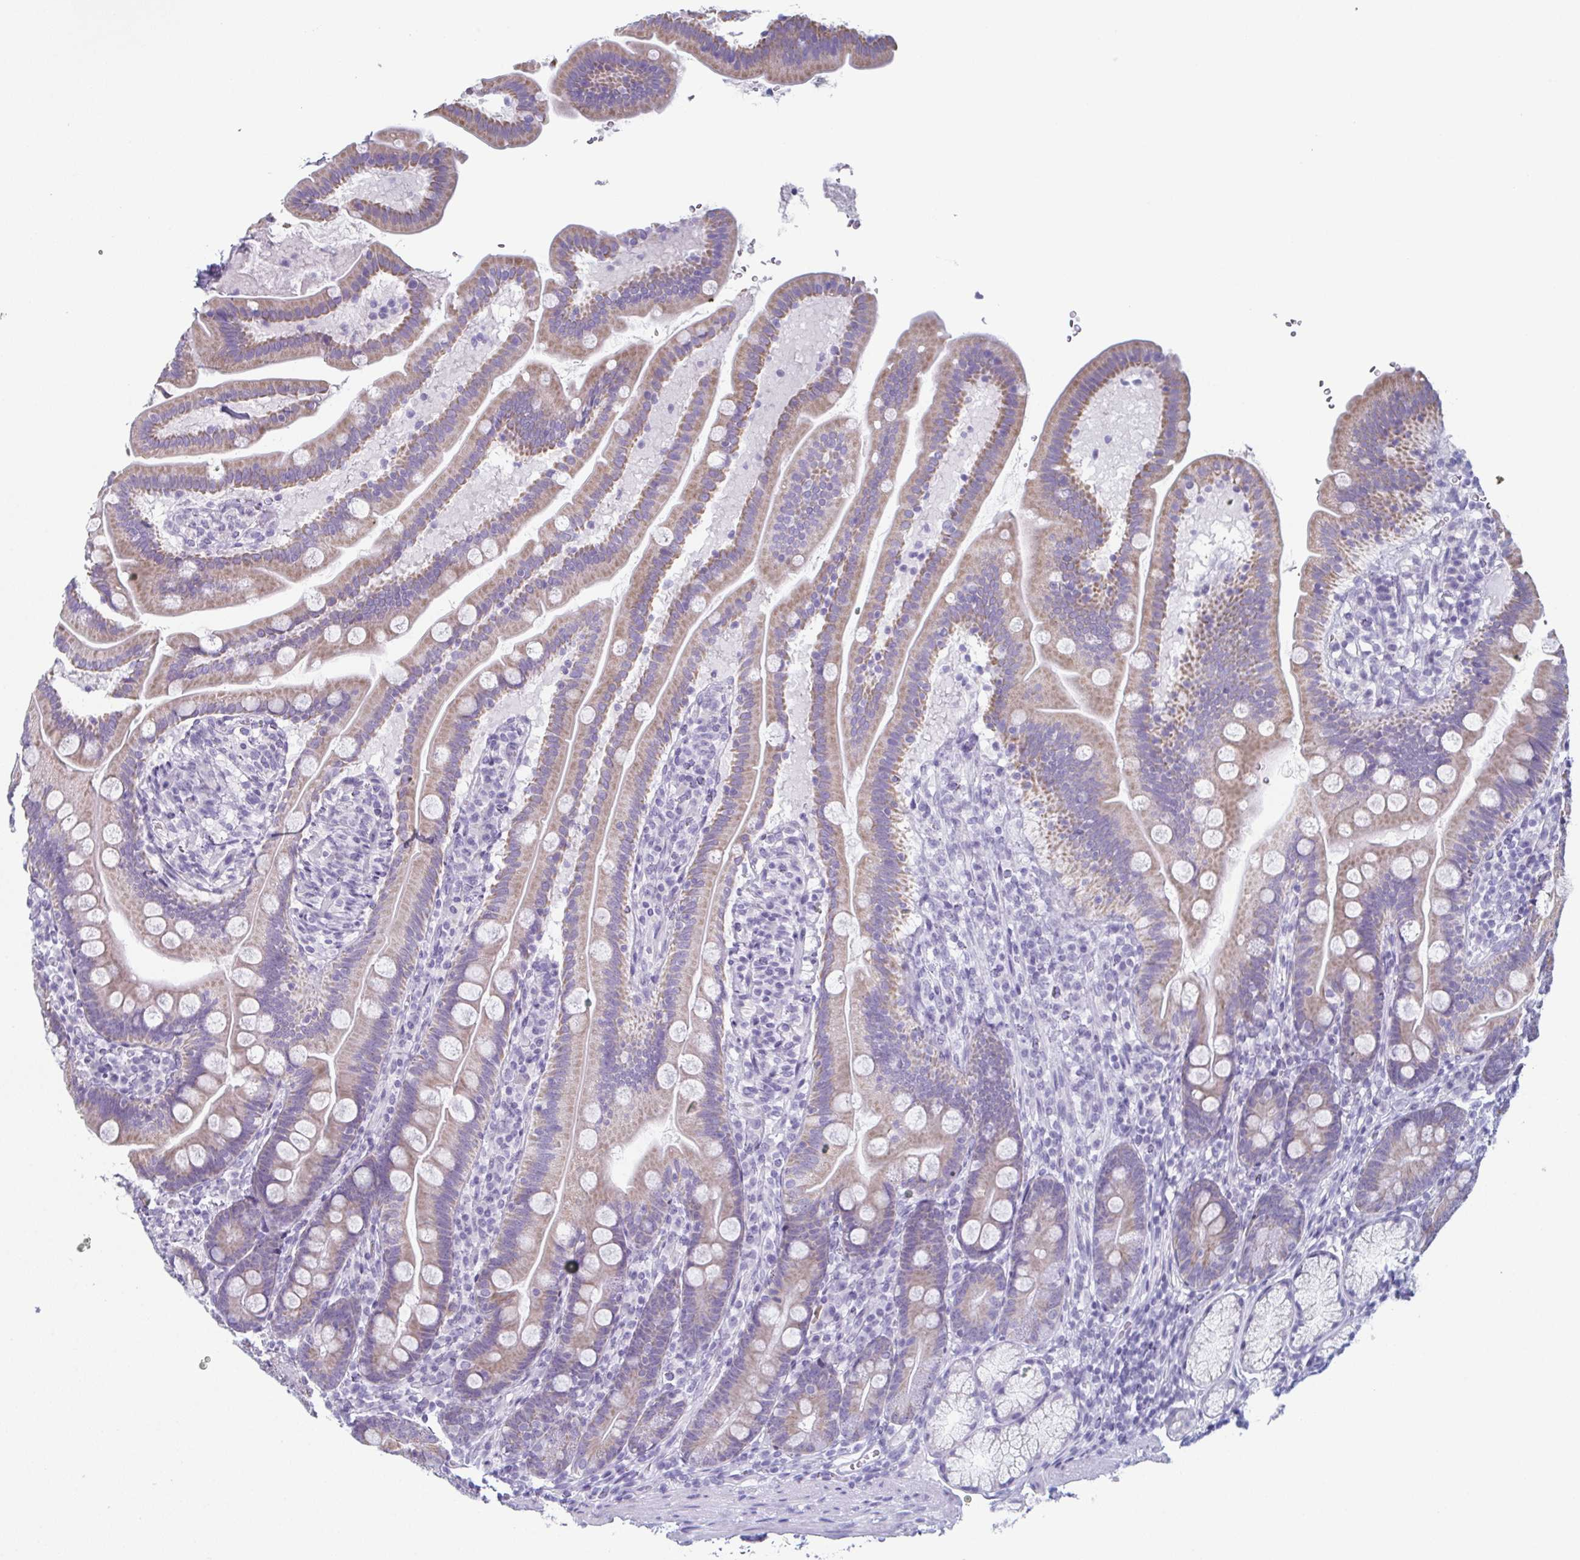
{"staining": {"intensity": "weak", "quantity": "25%-75%", "location": "cytoplasmic/membranous"}, "tissue": "duodenum", "cell_type": "Glandular cells", "image_type": "normal", "snomed": [{"axis": "morphology", "description": "Normal tissue, NOS"}, {"axis": "topography", "description": "Duodenum"}], "caption": "Immunohistochemistry micrograph of benign duodenum: duodenum stained using immunohistochemistry displays low levels of weak protein expression localized specifically in the cytoplasmic/membranous of glandular cells, appearing as a cytoplasmic/membranous brown color.", "gene": "ENKUR", "patient": {"sex": "female", "age": 67}}